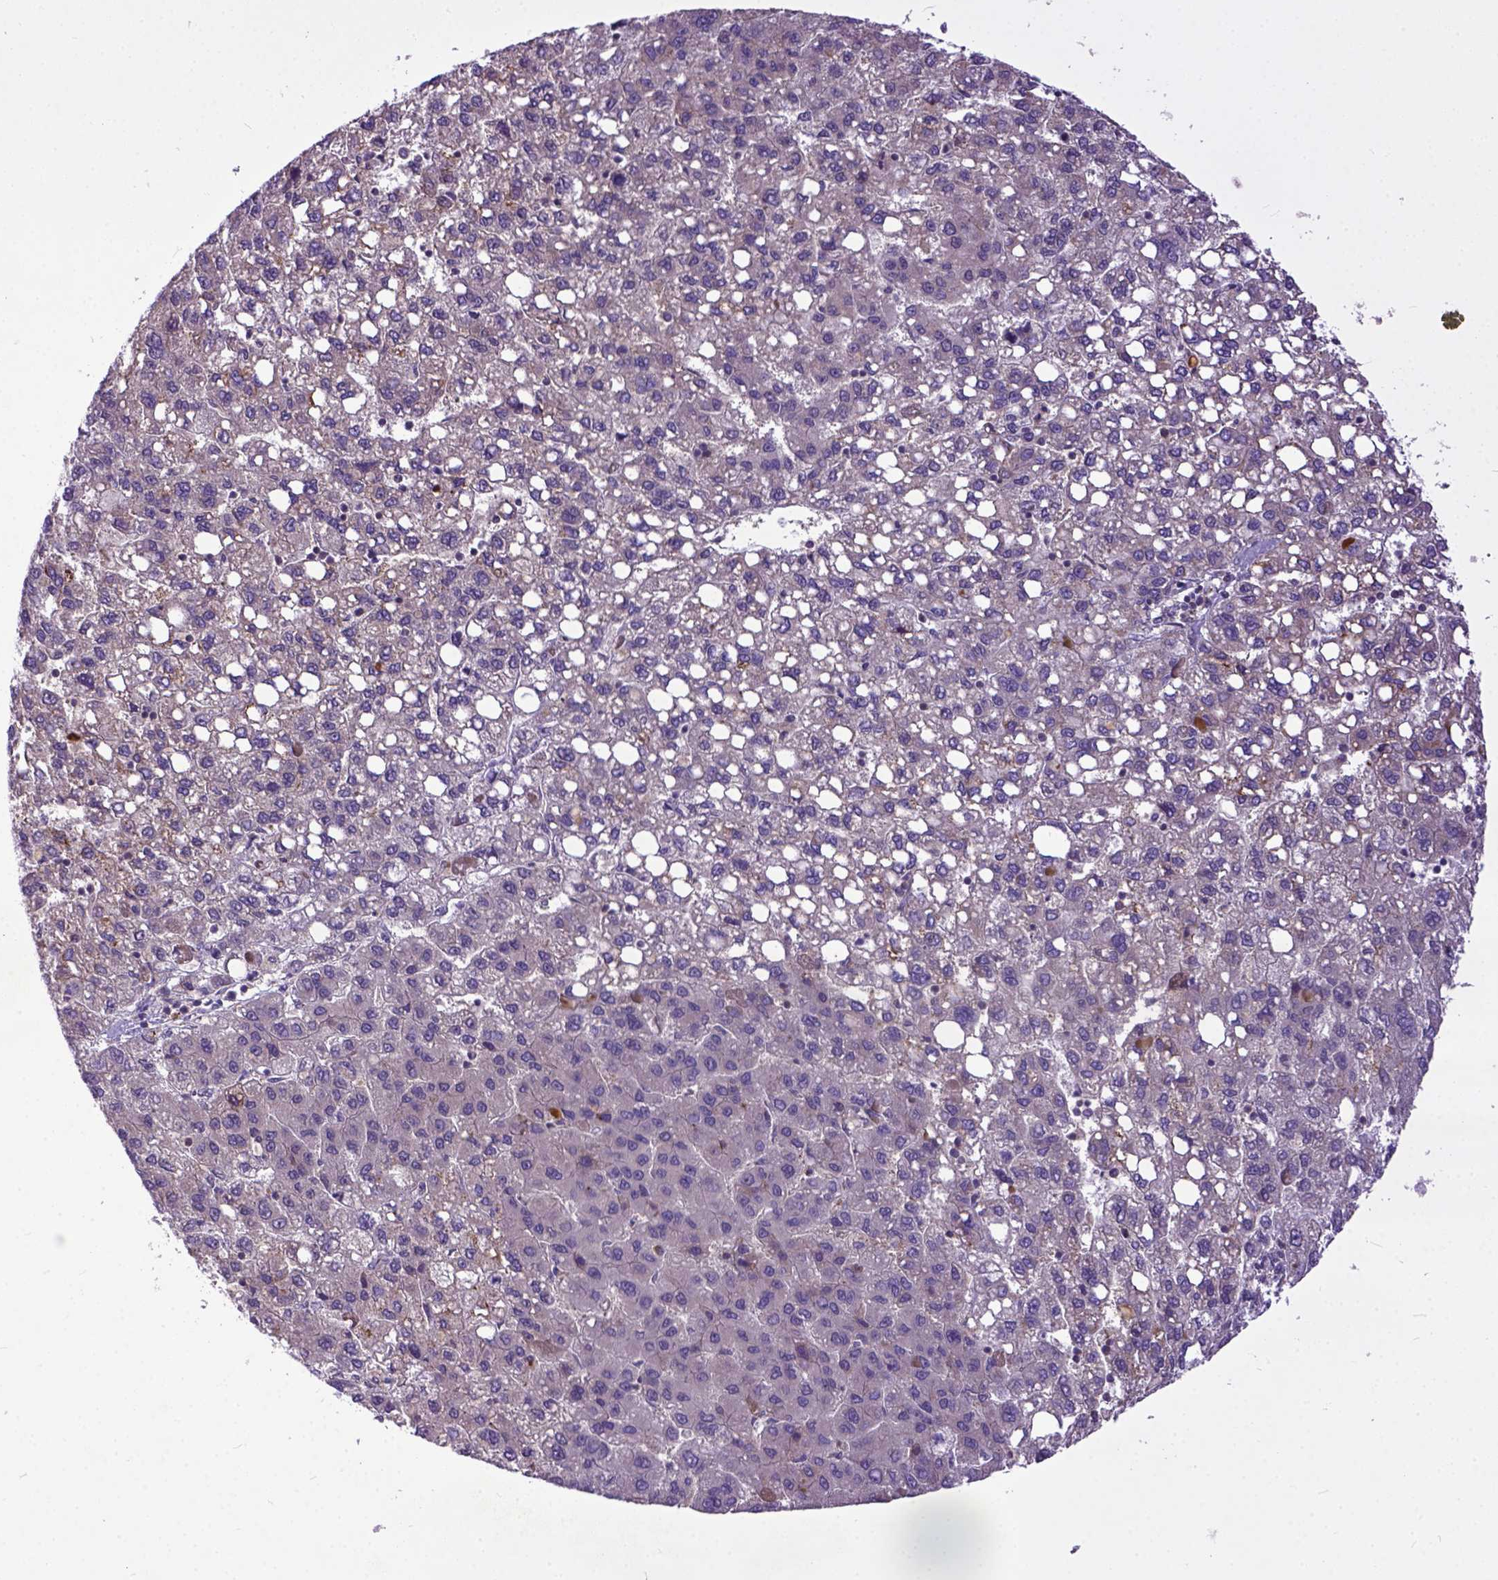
{"staining": {"intensity": "negative", "quantity": "none", "location": "none"}, "tissue": "liver cancer", "cell_type": "Tumor cells", "image_type": "cancer", "snomed": [{"axis": "morphology", "description": "Carcinoma, Hepatocellular, NOS"}, {"axis": "topography", "description": "Liver"}], "caption": "IHC of liver cancer displays no staining in tumor cells.", "gene": "CPNE1", "patient": {"sex": "female", "age": 82}}